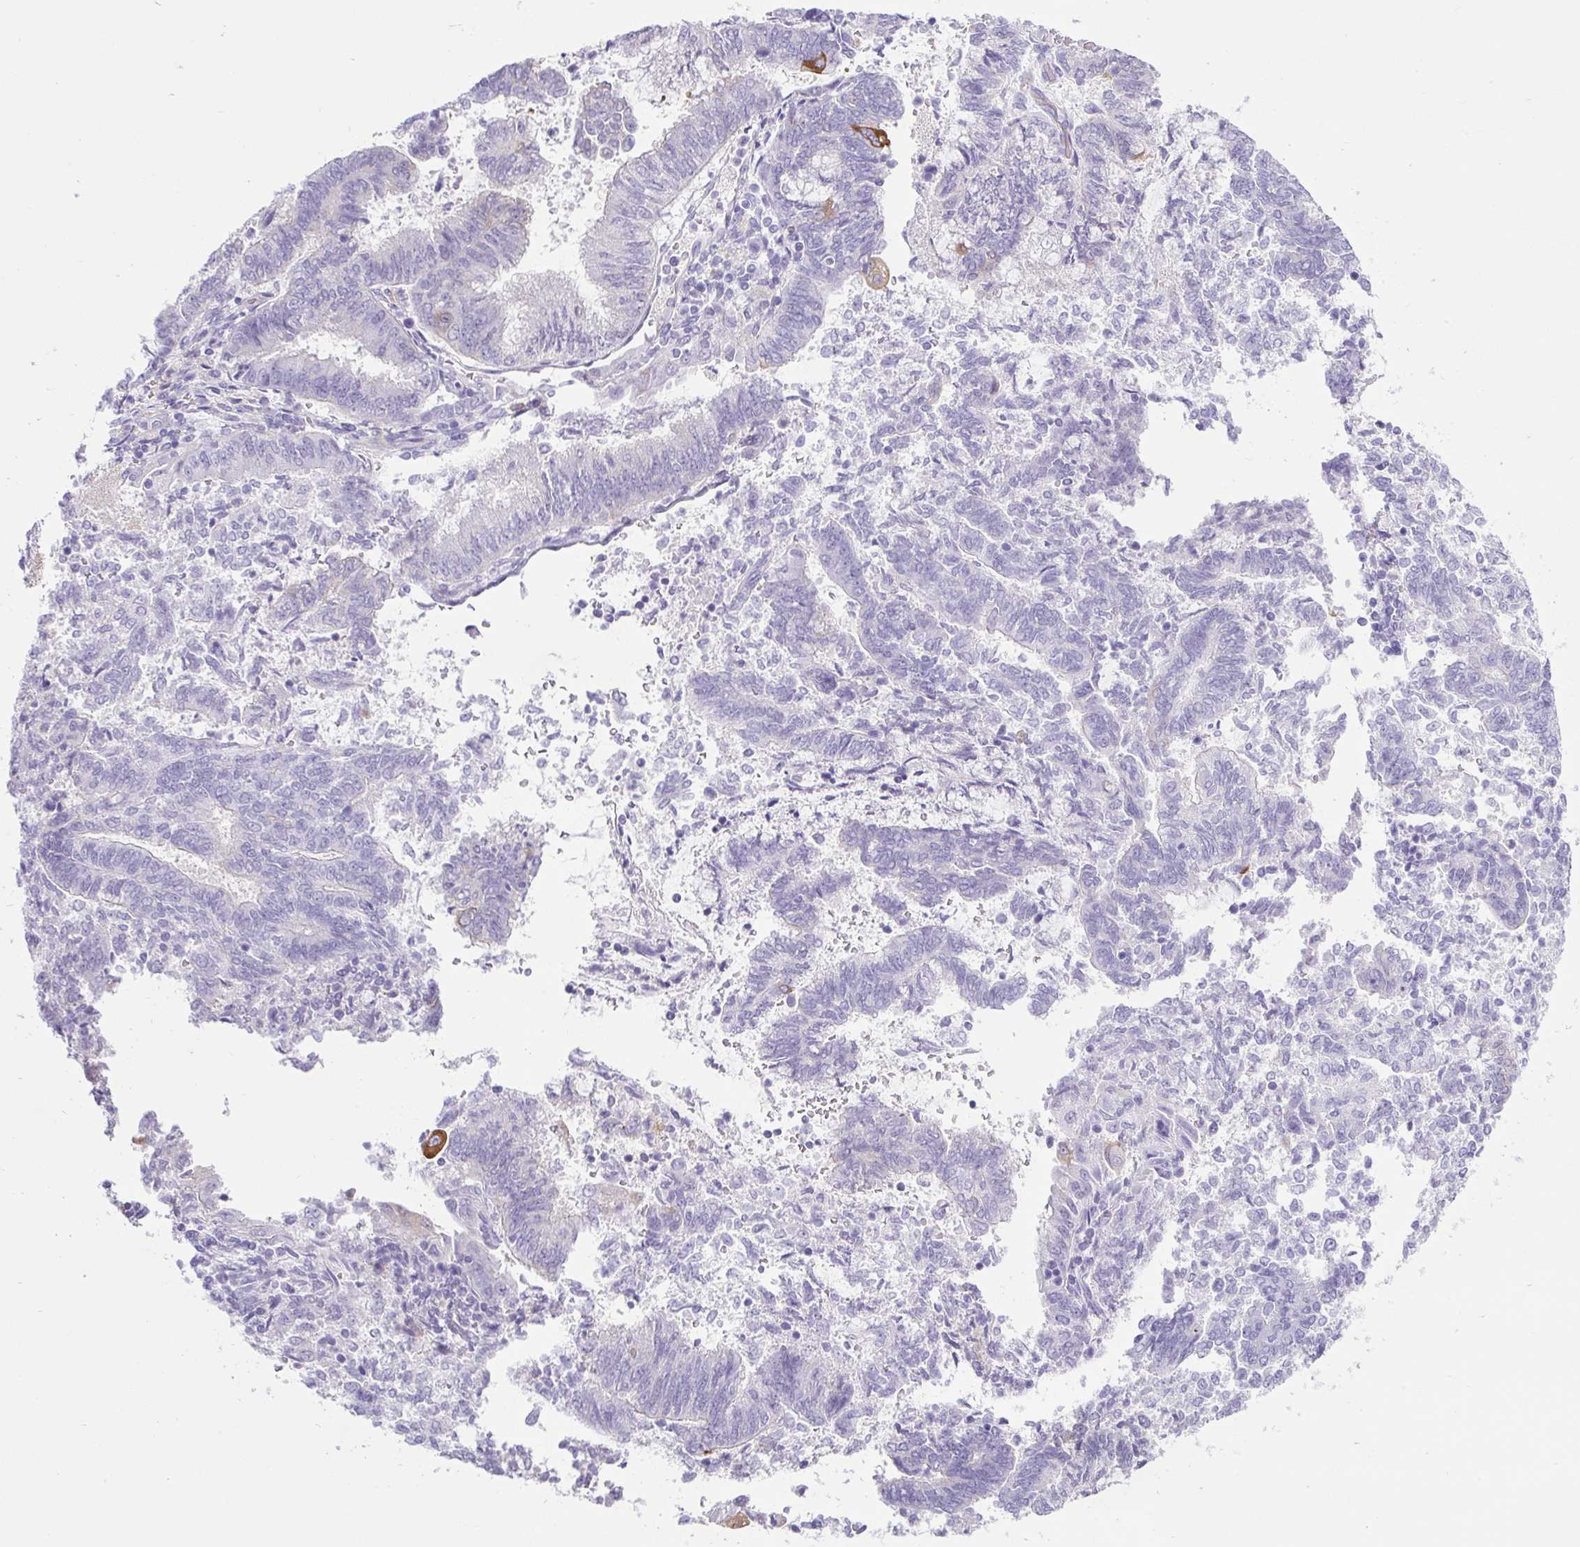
{"staining": {"intensity": "negative", "quantity": "none", "location": "none"}, "tissue": "endometrial cancer", "cell_type": "Tumor cells", "image_type": "cancer", "snomed": [{"axis": "morphology", "description": "Adenocarcinoma, NOS"}, {"axis": "topography", "description": "Endometrium"}], "caption": "A micrograph of endometrial adenocarcinoma stained for a protein shows no brown staining in tumor cells.", "gene": "BCAS1", "patient": {"sex": "female", "age": 65}}